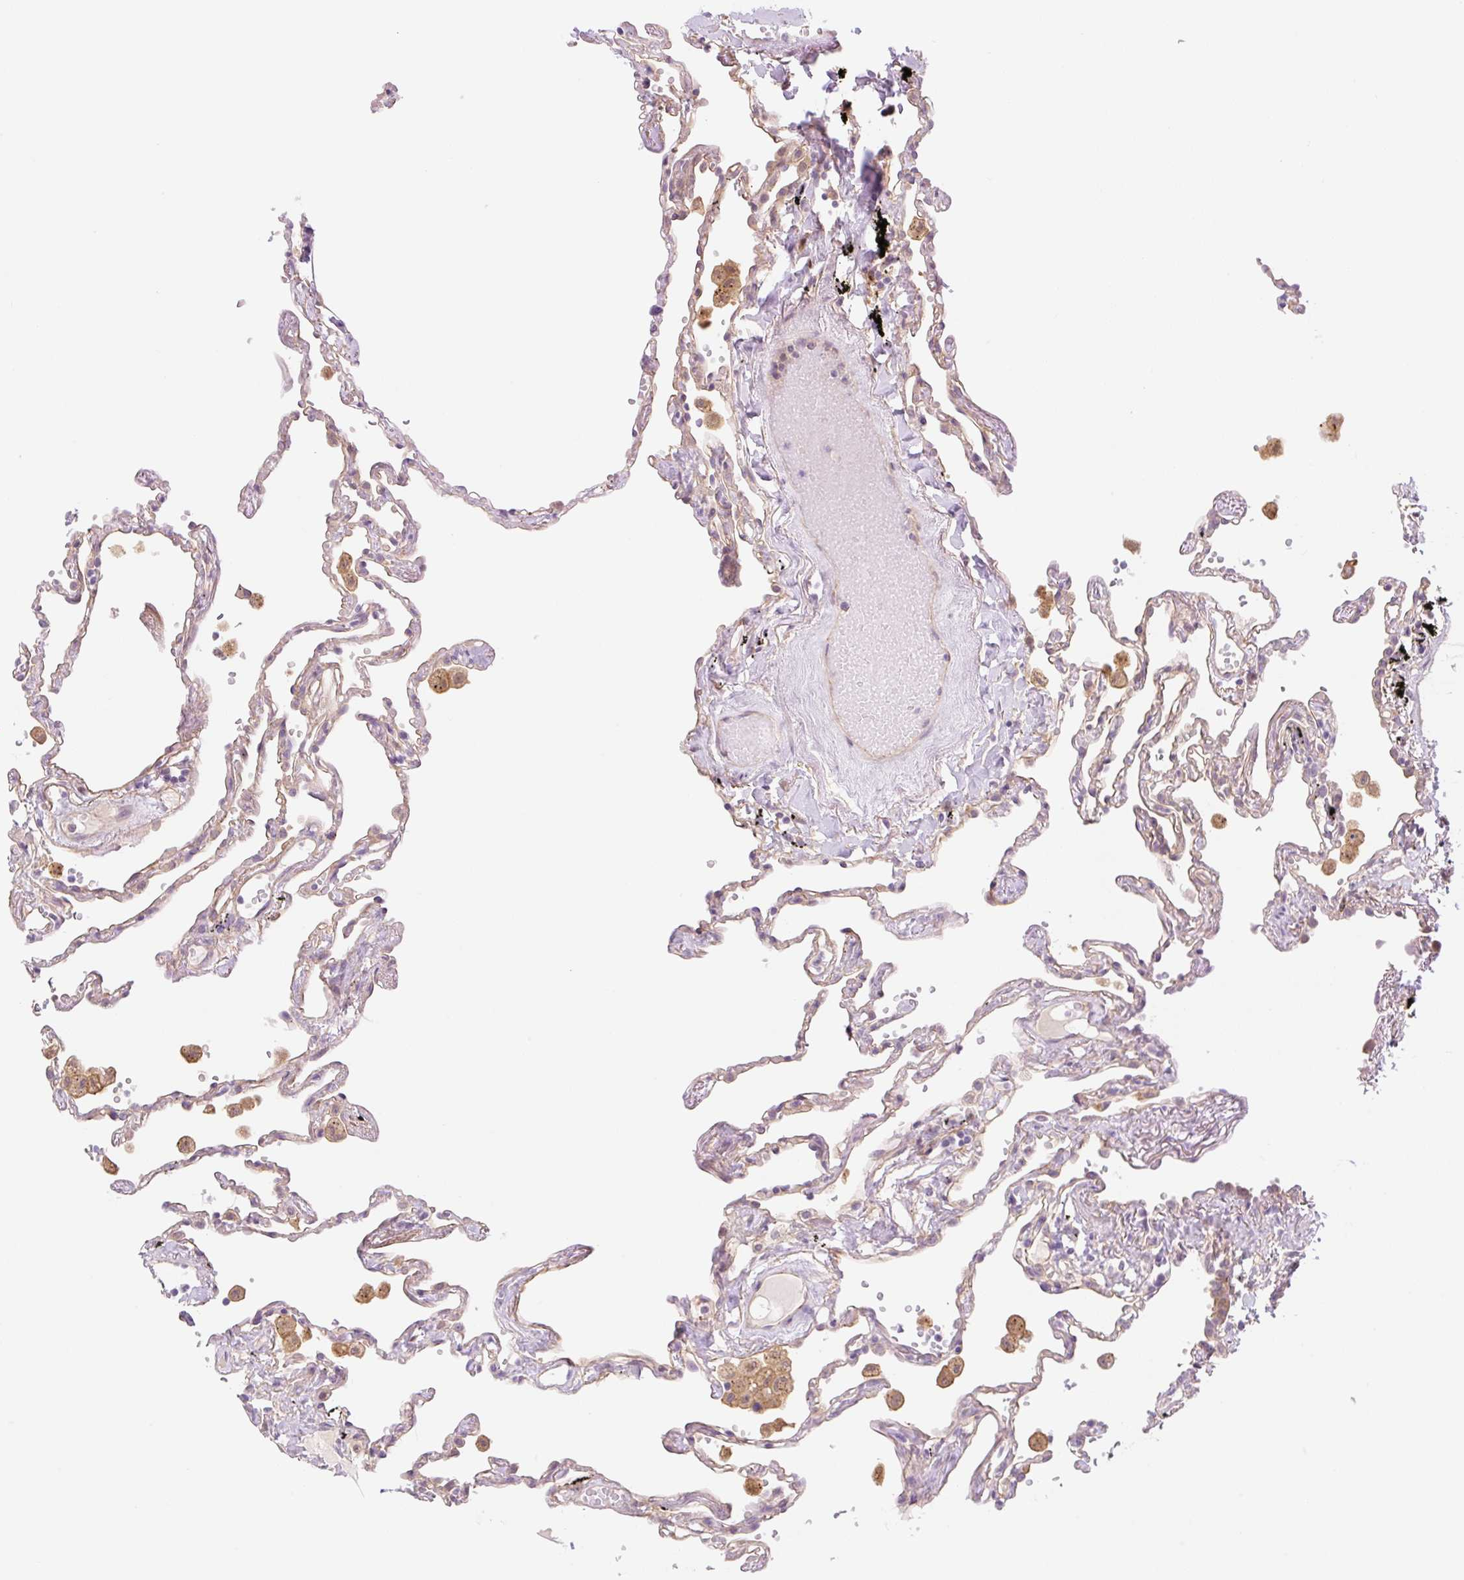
{"staining": {"intensity": "weak", "quantity": "<25%", "location": "cytoplasmic/membranous"}, "tissue": "lung", "cell_type": "Alveolar cells", "image_type": "normal", "snomed": [{"axis": "morphology", "description": "Normal tissue, NOS"}, {"axis": "topography", "description": "Lung"}], "caption": "Lung was stained to show a protein in brown. There is no significant positivity in alveolar cells.", "gene": "NLRP5", "patient": {"sex": "female", "age": 67}}